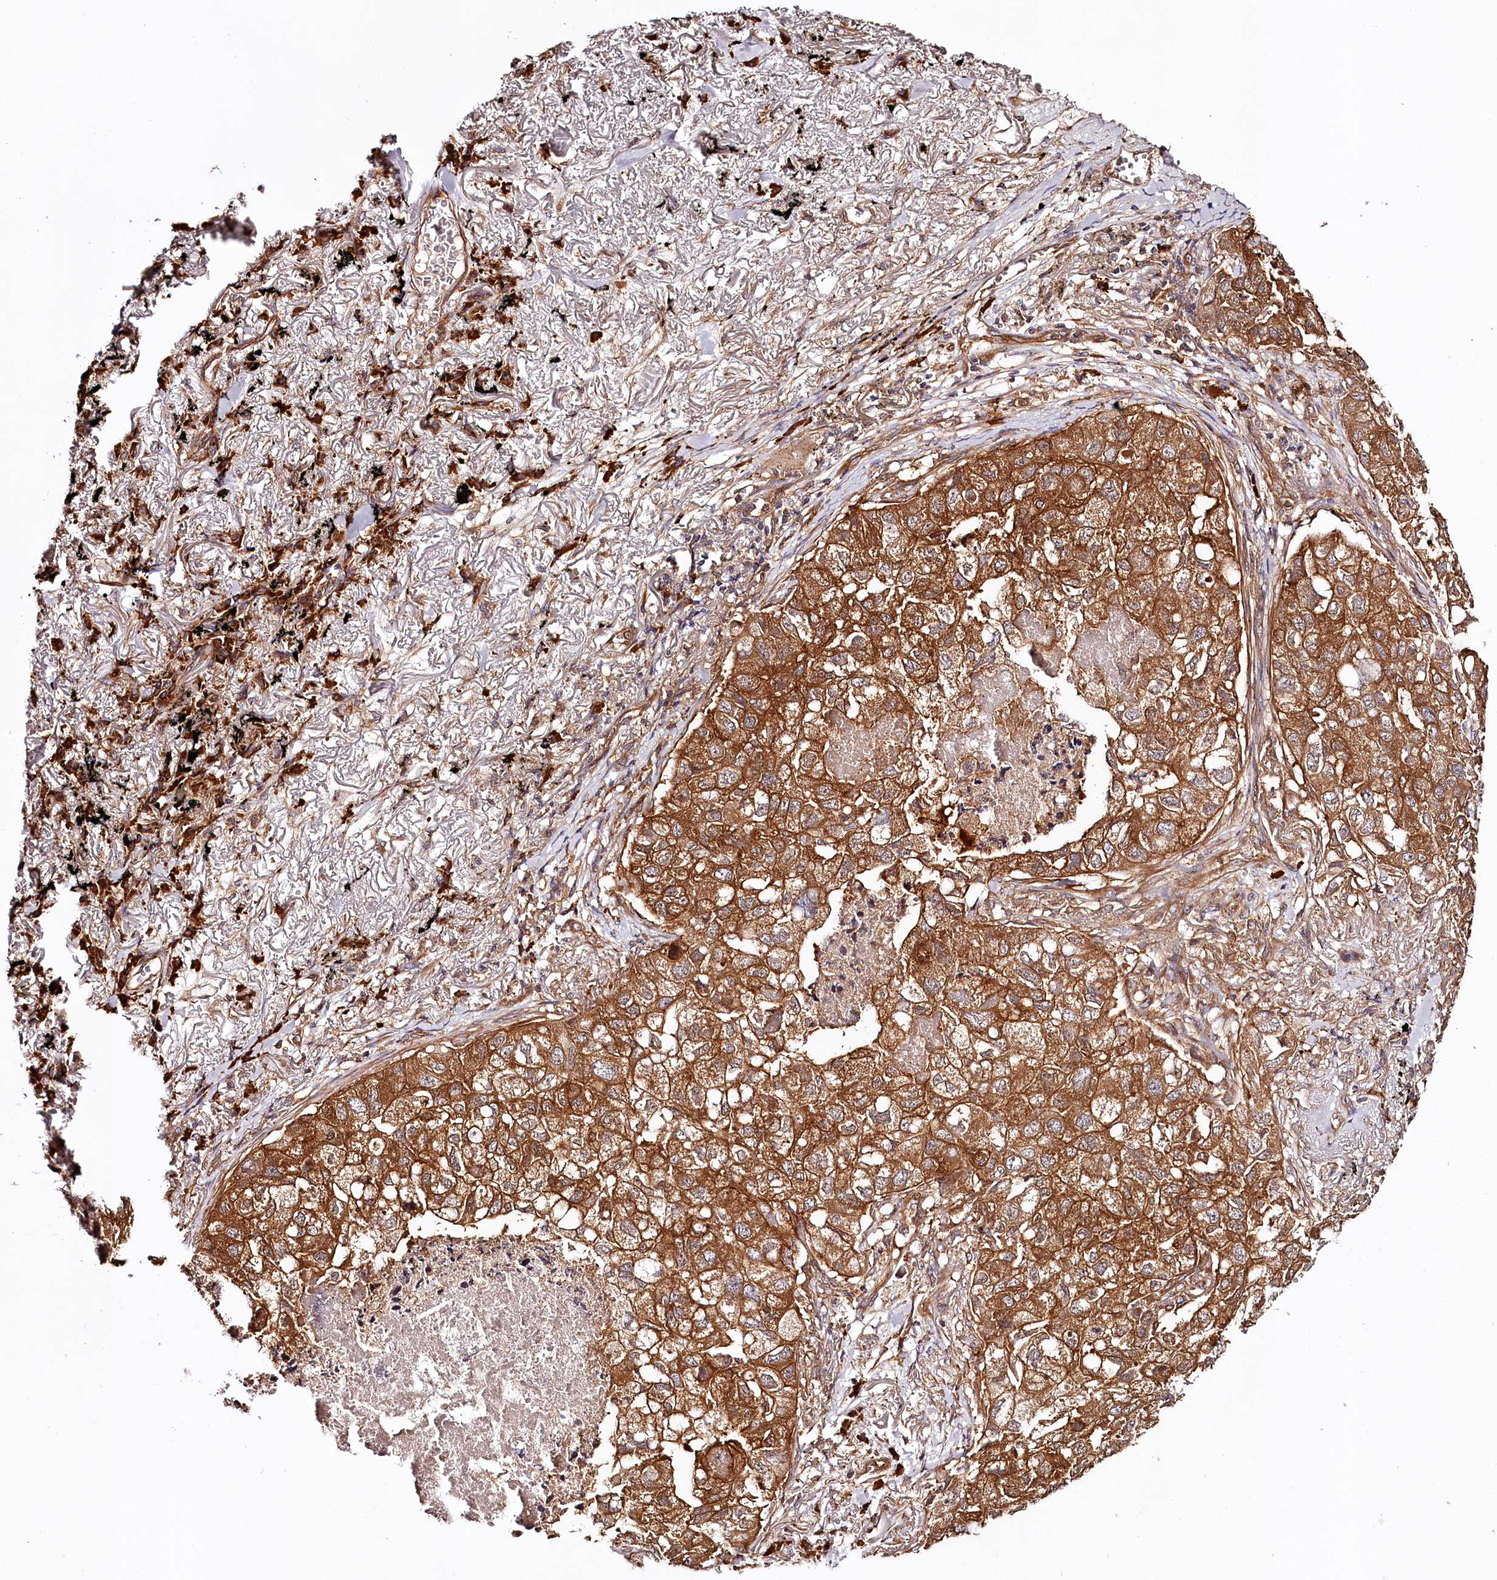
{"staining": {"intensity": "strong", "quantity": ">75%", "location": "cytoplasmic/membranous"}, "tissue": "lung cancer", "cell_type": "Tumor cells", "image_type": "cancer", "snomed": [{"axis": "morphology", "description": "Adenocarcinoma, NOS"}, {"axis": "topography", "description": "Lung"}], "caption": "Strong cytoplasmic/membranous positivity is identified in approximately >75% of tumor cells in lung cancer.", "gene": "TARS1", "patient": {"sex": "male", "age": 65}}